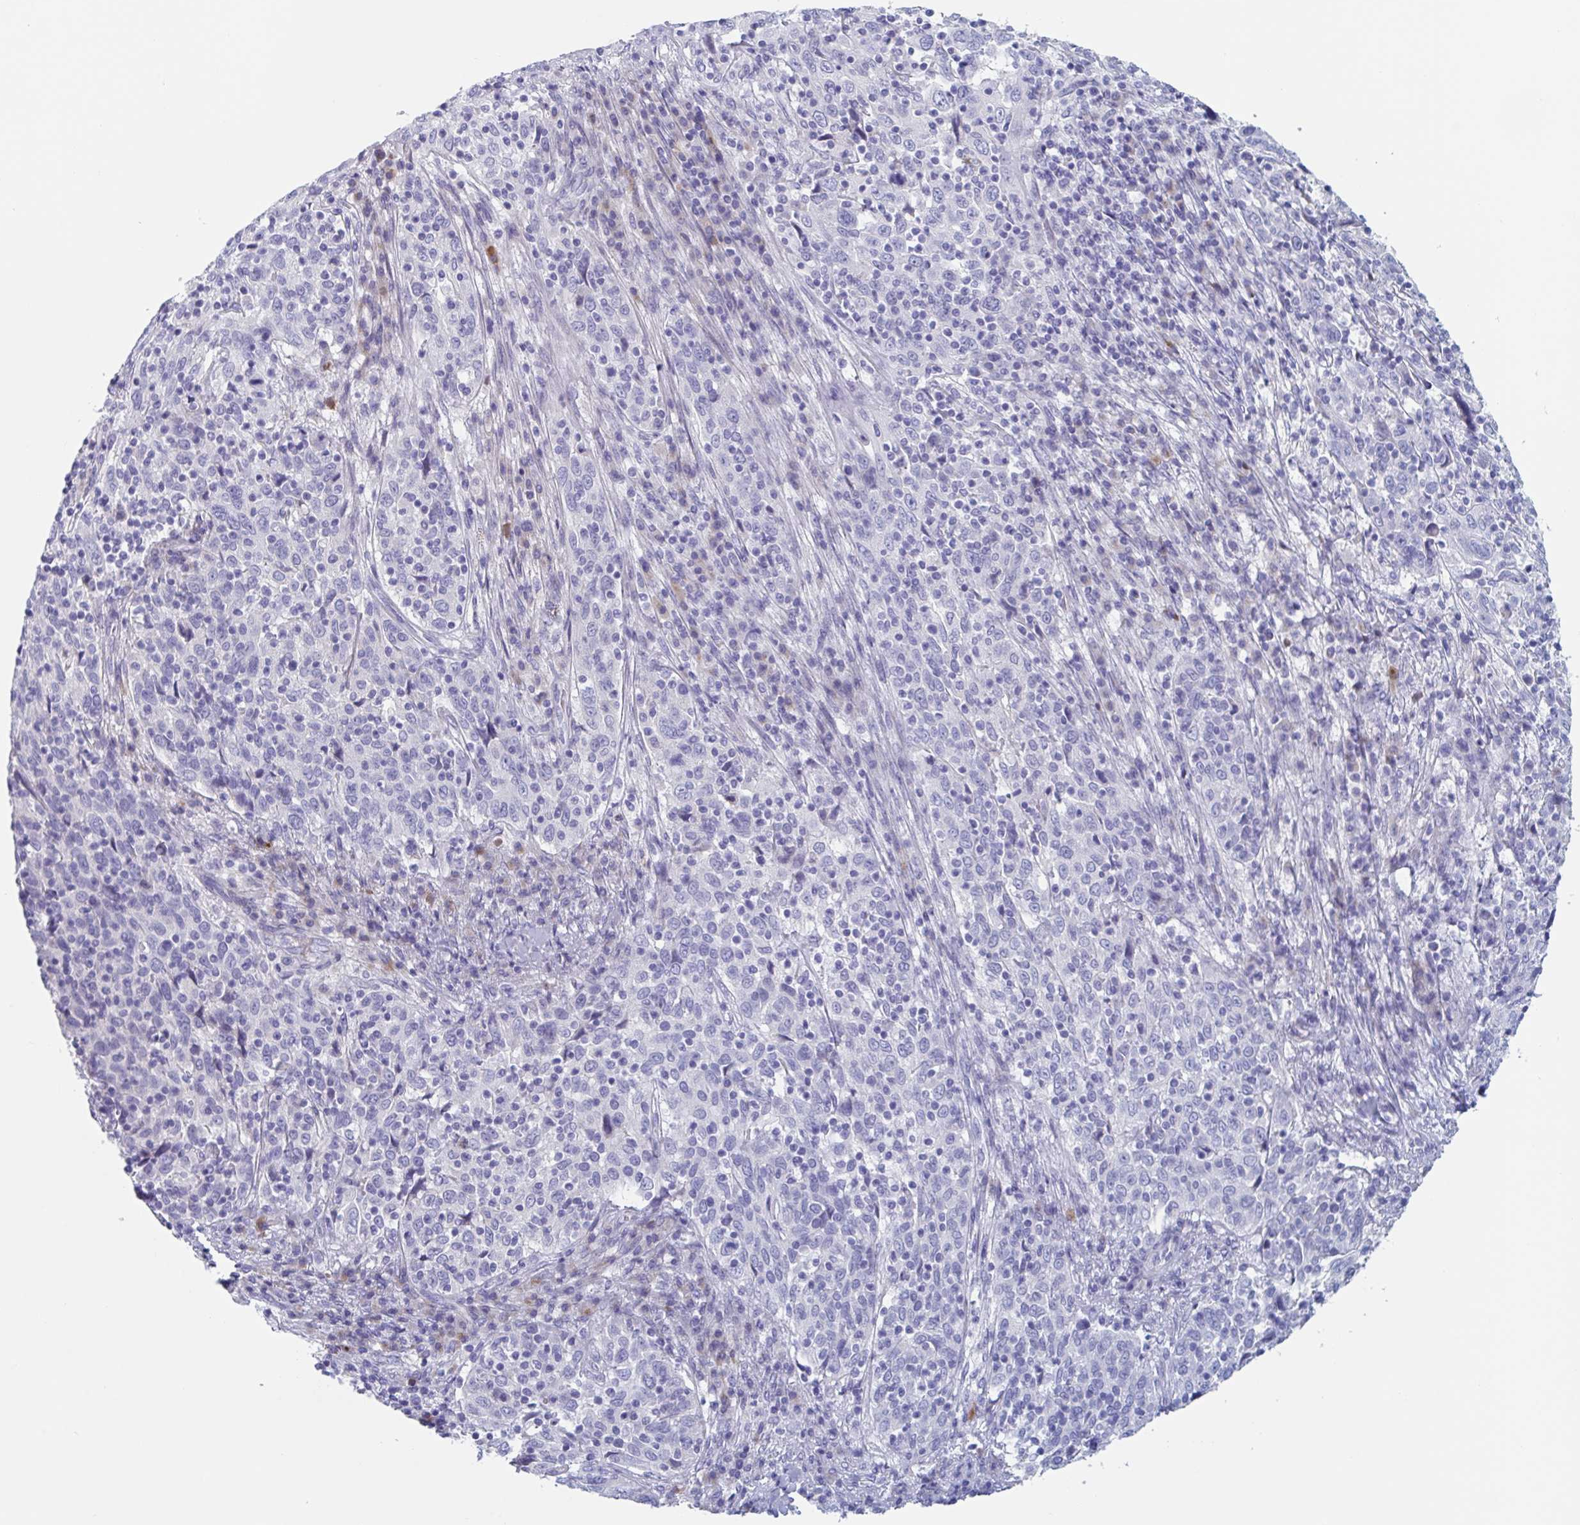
{"staining": {"intensity": "negative", "quantity": "none", "location": "none"}, "tissue": "cervical cancer", "cell_type": "Tumor cells", "image_type": "cancer", "snomed": [{"axis": "morphology", "description": "Squamous cell carcinoma, NOS"}, {"axis": "topography", "description": "Cervix"}], "caption": "A histopathology image of human squamous cell carcinoma (cervical) is negative for staining in tumor cells.", "gene": "NT5C3B", "patient": {"sex": "female", "age": 46}}